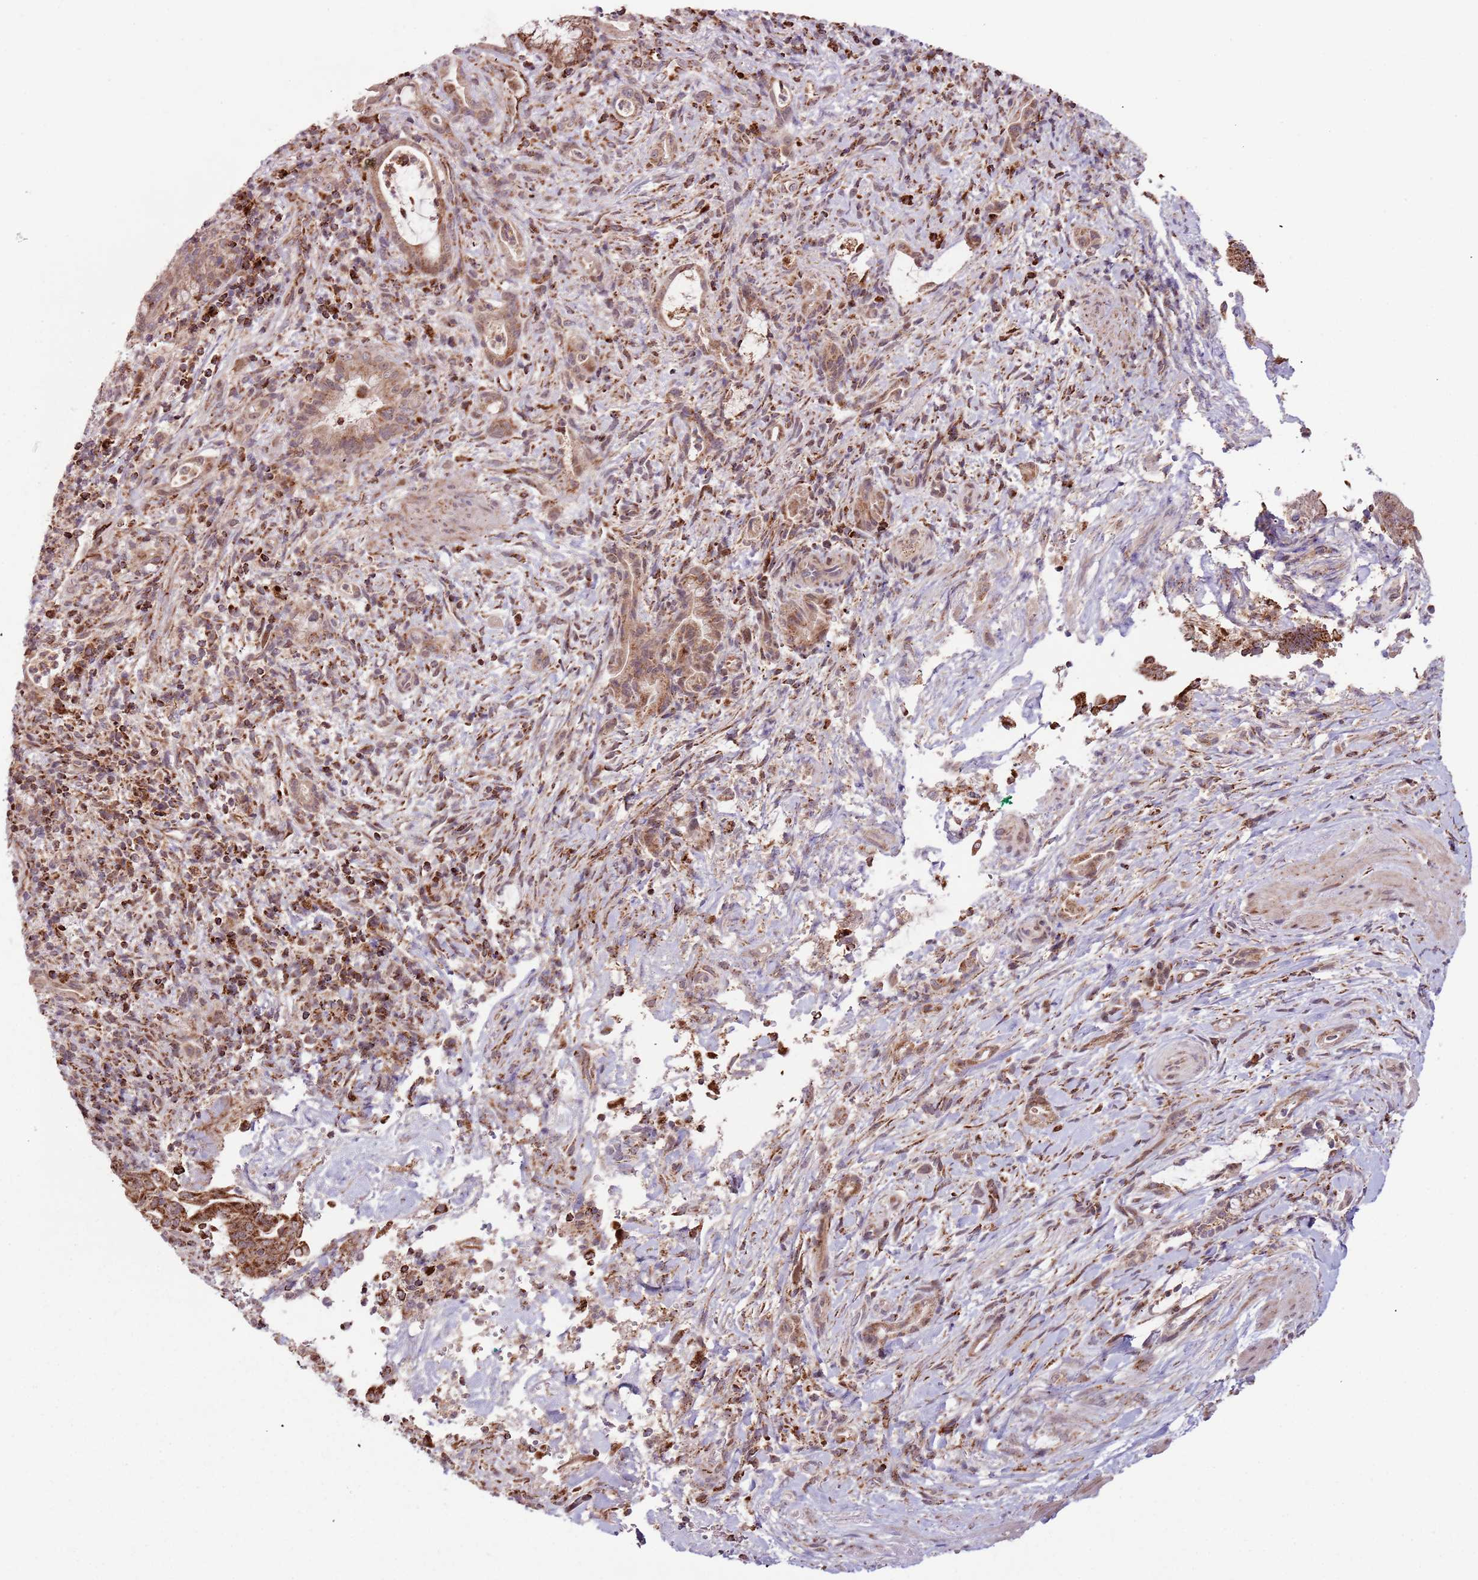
{"staining": {"intensity": "strong", "quantity": ">75%", "location": "cytoplasmic/membranous"}, "tissue": "pancreatic cancer", "cell_type": "Tumor cells", "image_type": "cancer", "snomed": [{"axis": "morphology", "description": "Normal tissue, NOS"}, {"axis": "morphology", "description": "Adenocarcinoma, NOS"}, {"axis": "topography", "description": "Pancreas"}], "caption": "An immunohistochemistry (IHC) photomicrograph of neoplastic tissue is shown. Protein staining in brown highlights strong cytoplasmic/membranous positivity in pancreatic cancer within tumor cells.", "gene": "ULK3", "patient": {"sex": "female", "age": 55}}